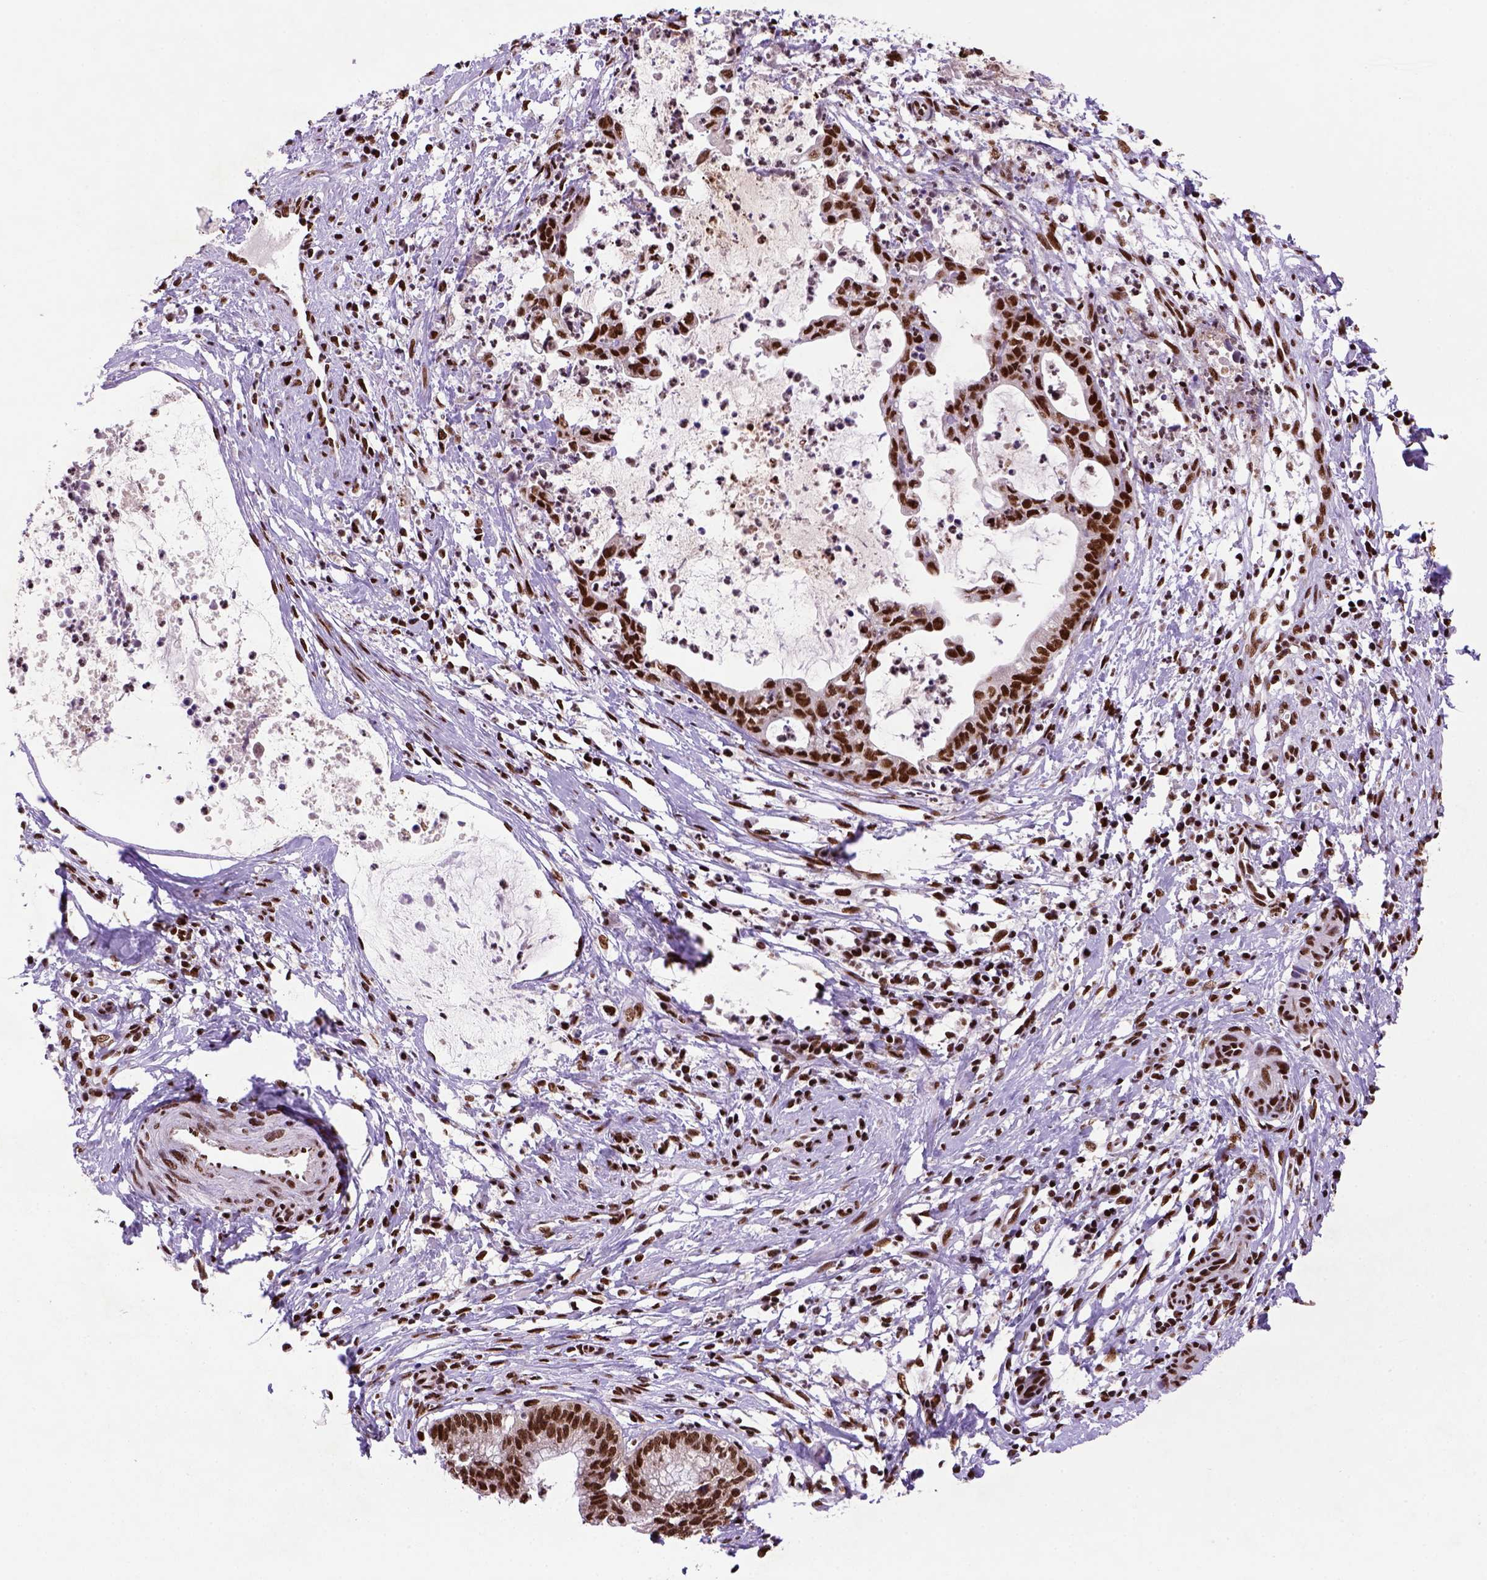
{"staining": {"intensity": "strong", "quantity": ">75%", "location": "nuclear"}, "tissue": "cervical cancer", "cell_type": "Tumor cells", "image_type": "cancer", "snomed": [{"axis": "morphology", "description": "Normal tissue, NOS"}, {"axis": "morphology", "description": "Adenocarcinoma, NOS"}, {"axis": "topography", "description": "Cervix"}], "caption": "IHC image of neoplastic tissue: human cervical cancer stained using immunohistochemistry reveals high levels of strong protein expression localized specifically in the nuclear of tumor cells, appearing as a nuclear brown color.", "gene": "NSMCE2", "patient": {"sex": "female", "age": 38}}